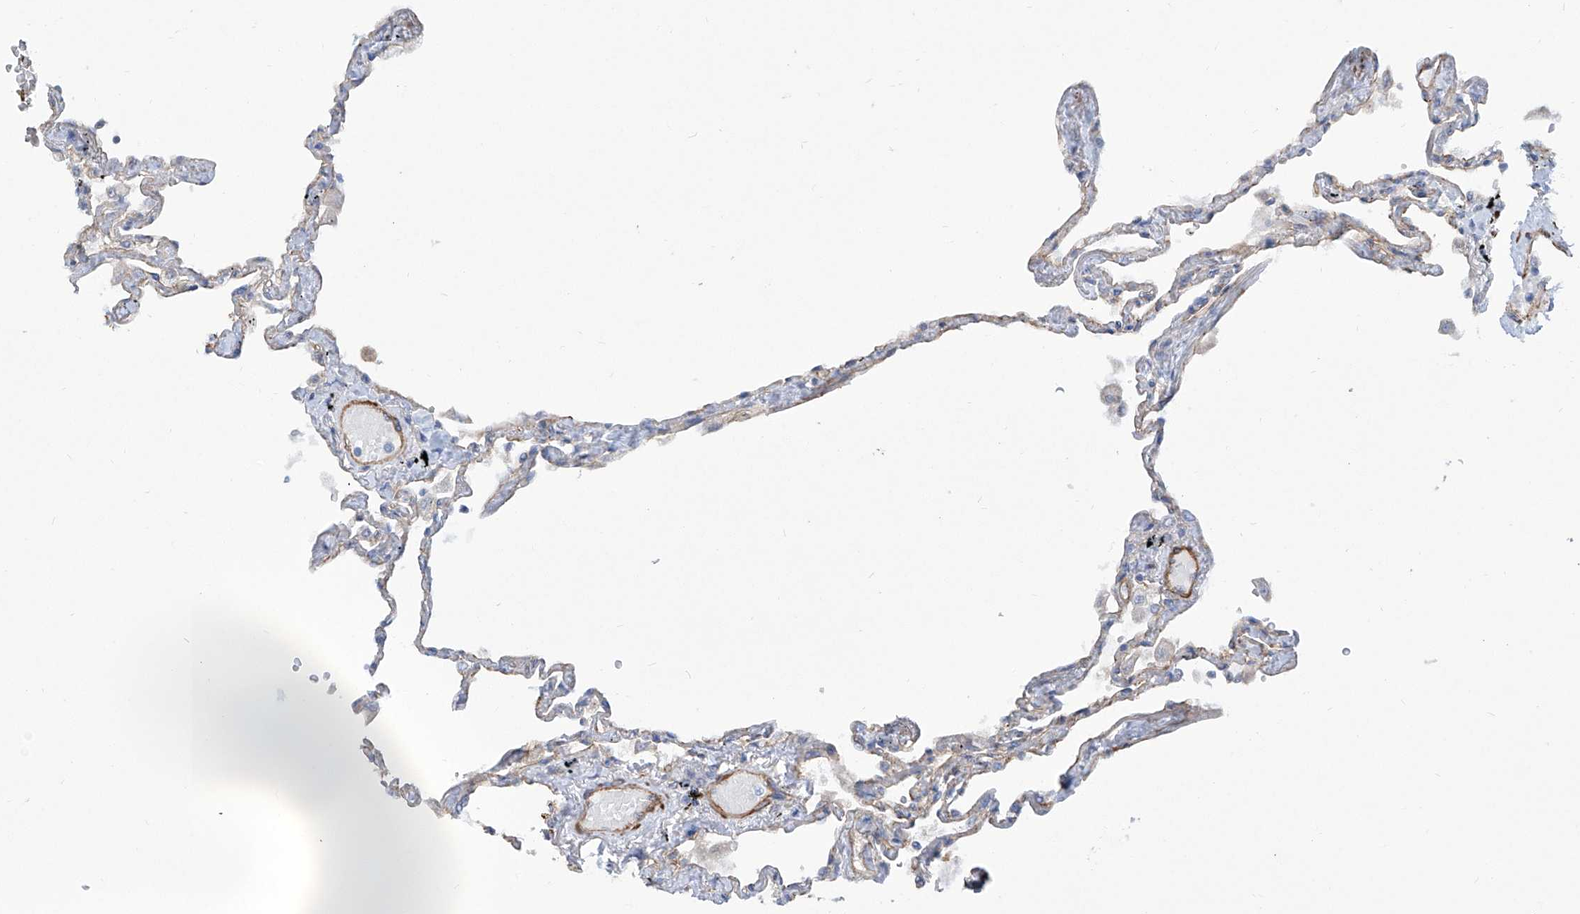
{"staining": {"intensity": "weak", "quantity": "<25%", "location": "cytoplasmic/membranous"}, "tissue": "lung", "cell_type": "Alveolar cells", "image_type": "normal", "snomed": [{"axis": "morphology", "description": "Normal tissue, NOS"}, {"axis": "topography", "description": "Lung"}], "caption": "DAB immunohistochemical staining of benign lung displays no significant expression in alveolar cells.", "gene": "ZNF490", "patient": {"sex": "female", "age": 67}}